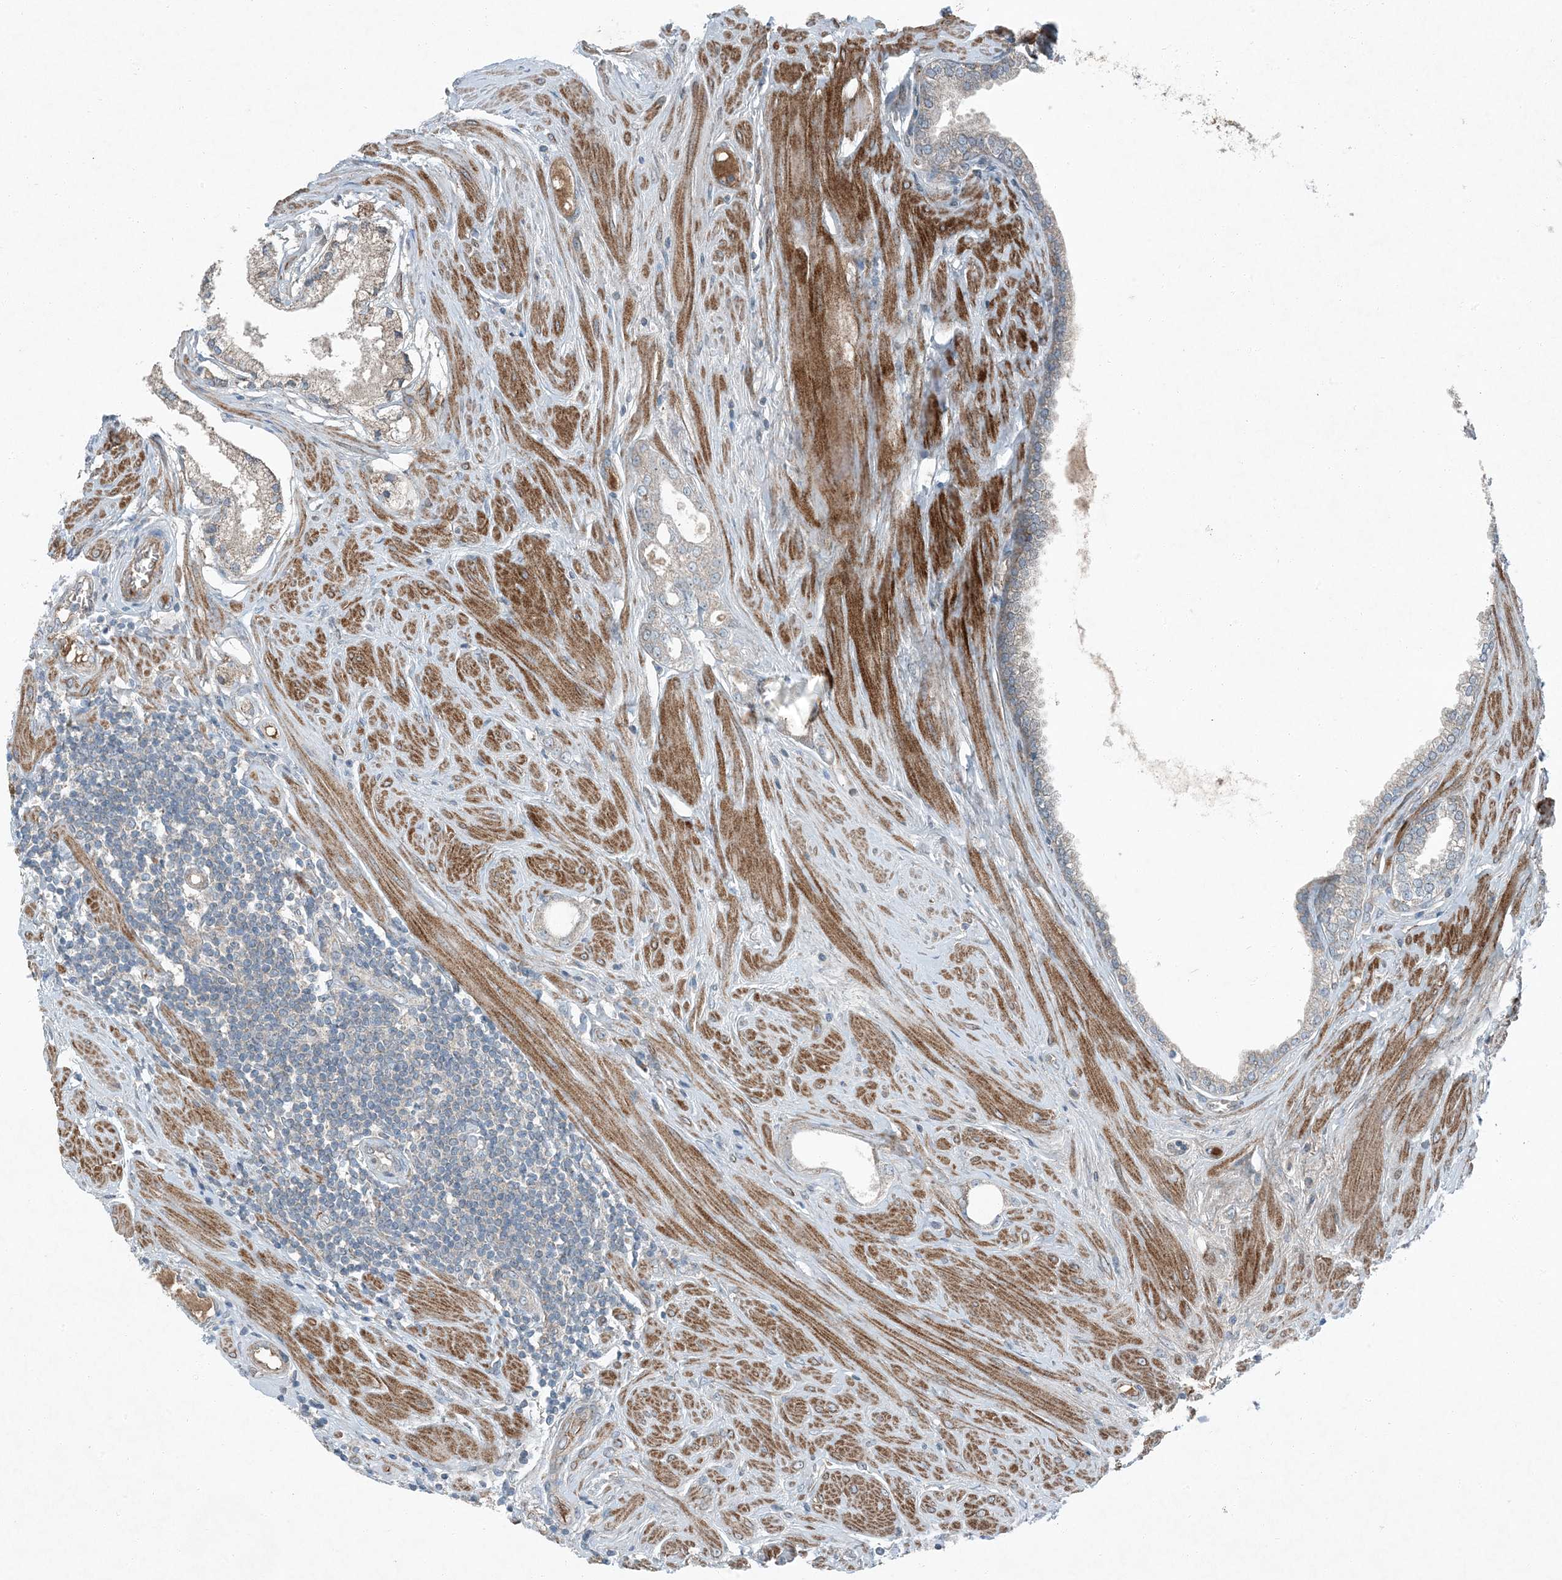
{"staining": {"intensity": "weak", "quantity": "<25%", "location": "cytoplasmic/membranous"}, "tissue": "prostate cancer", "cell_type": "Tumor cells", "image_type": "cancer", "snomed": [{"axis": "morphology", "description": "Adenocarcinoma, Low grade"}, {"axis": "topography", "description": "Prostate"}], "caption": "A micrograph of prostate cancer stained for a protein reveals no brown staining in tumor cells.", "gene": "APOM", "patient": {"sex": "male", "age": 62}}